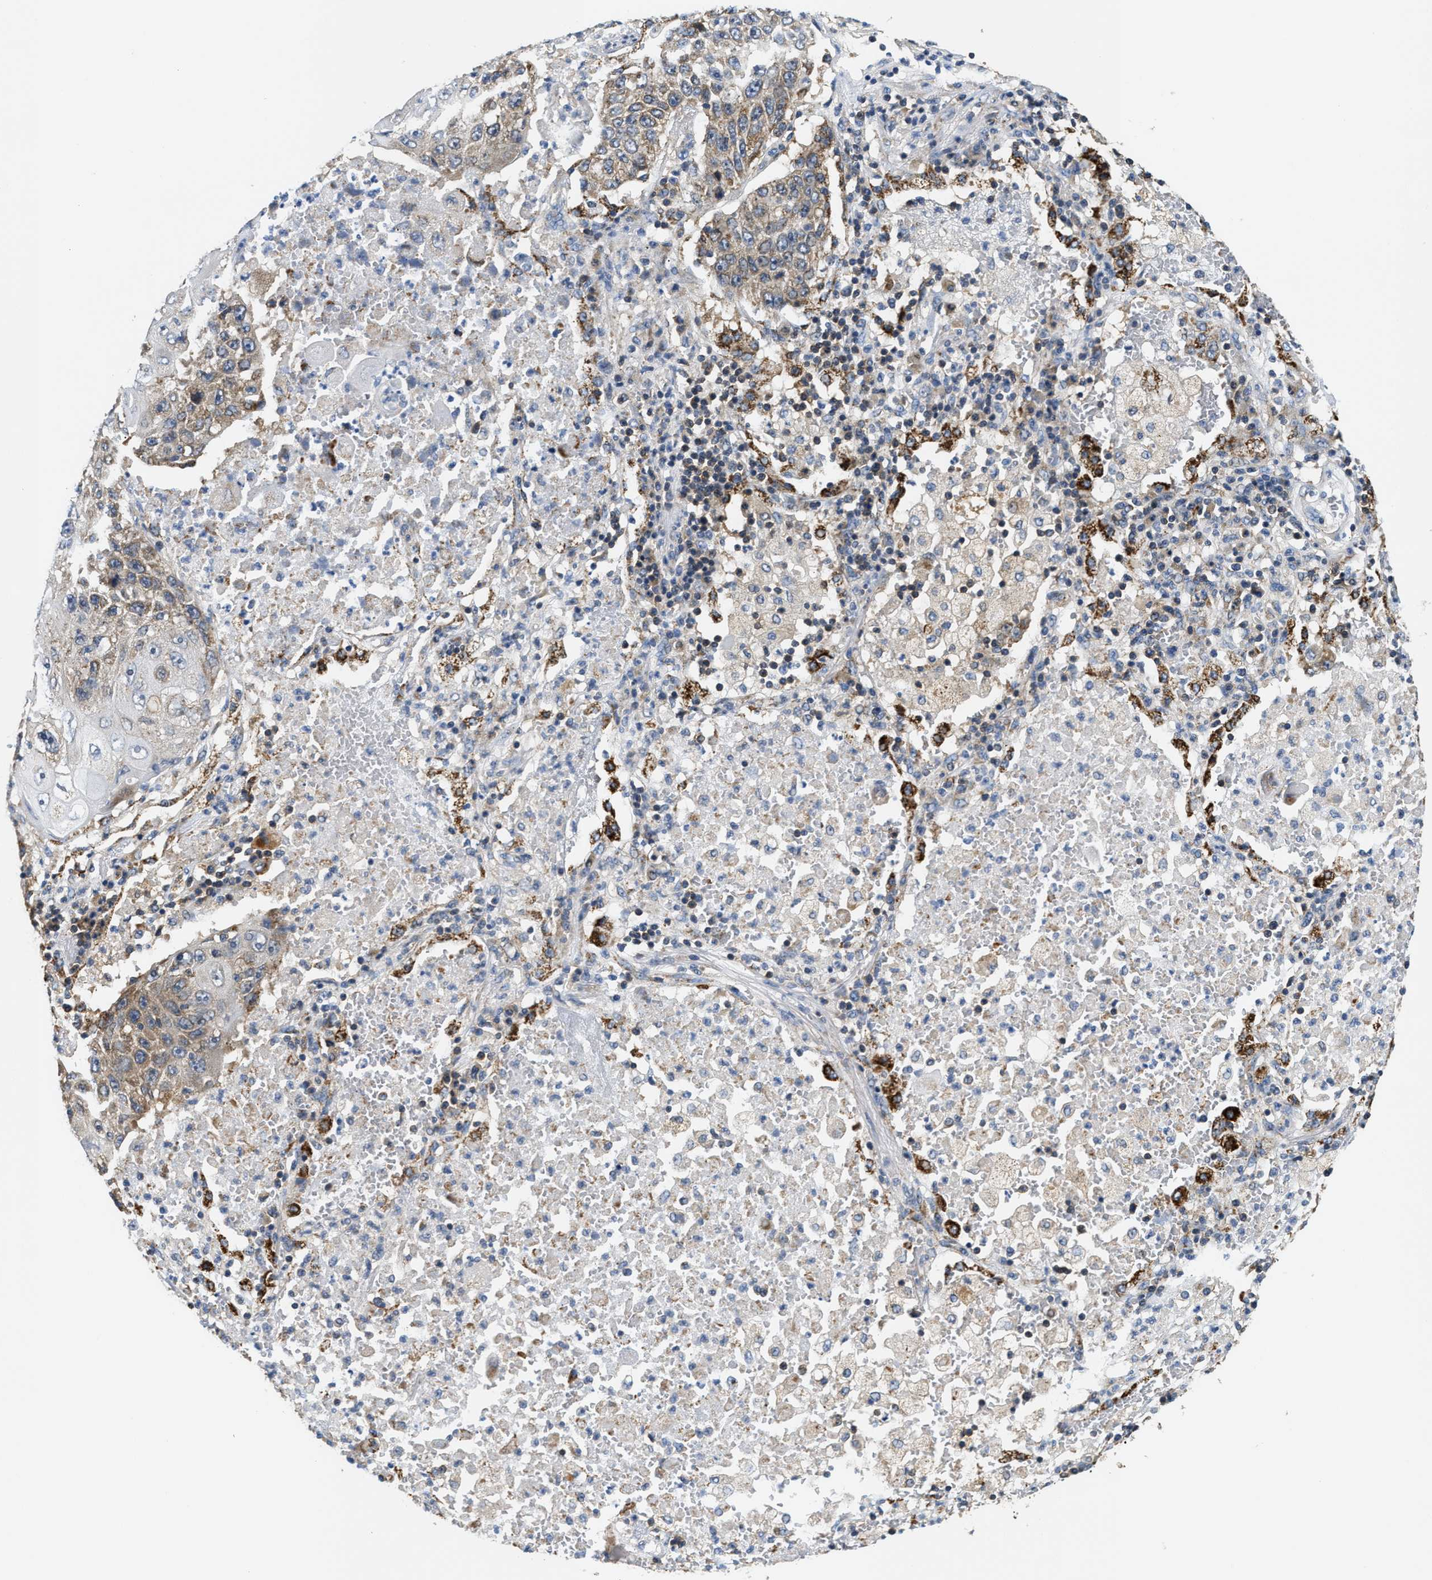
{"staining": {"intensity": "weak", "quantity": "<25%", "location": "cytoplasmic/membranous"}, "tissue": "lung cancer", "cell_type": "Tumor cells", "image_type": "cancer", "snomed": [{"axis": "morphology", "description": "Squamous cell carcinoma, NOS"}, {"axis": "topography", "description": "Lung"}], "caption": "Tumor cells show no significant staining in squamous cell carcinoma (lung).", "gene": "CCM2", "patient": {"sex": "male", "age": 61}}